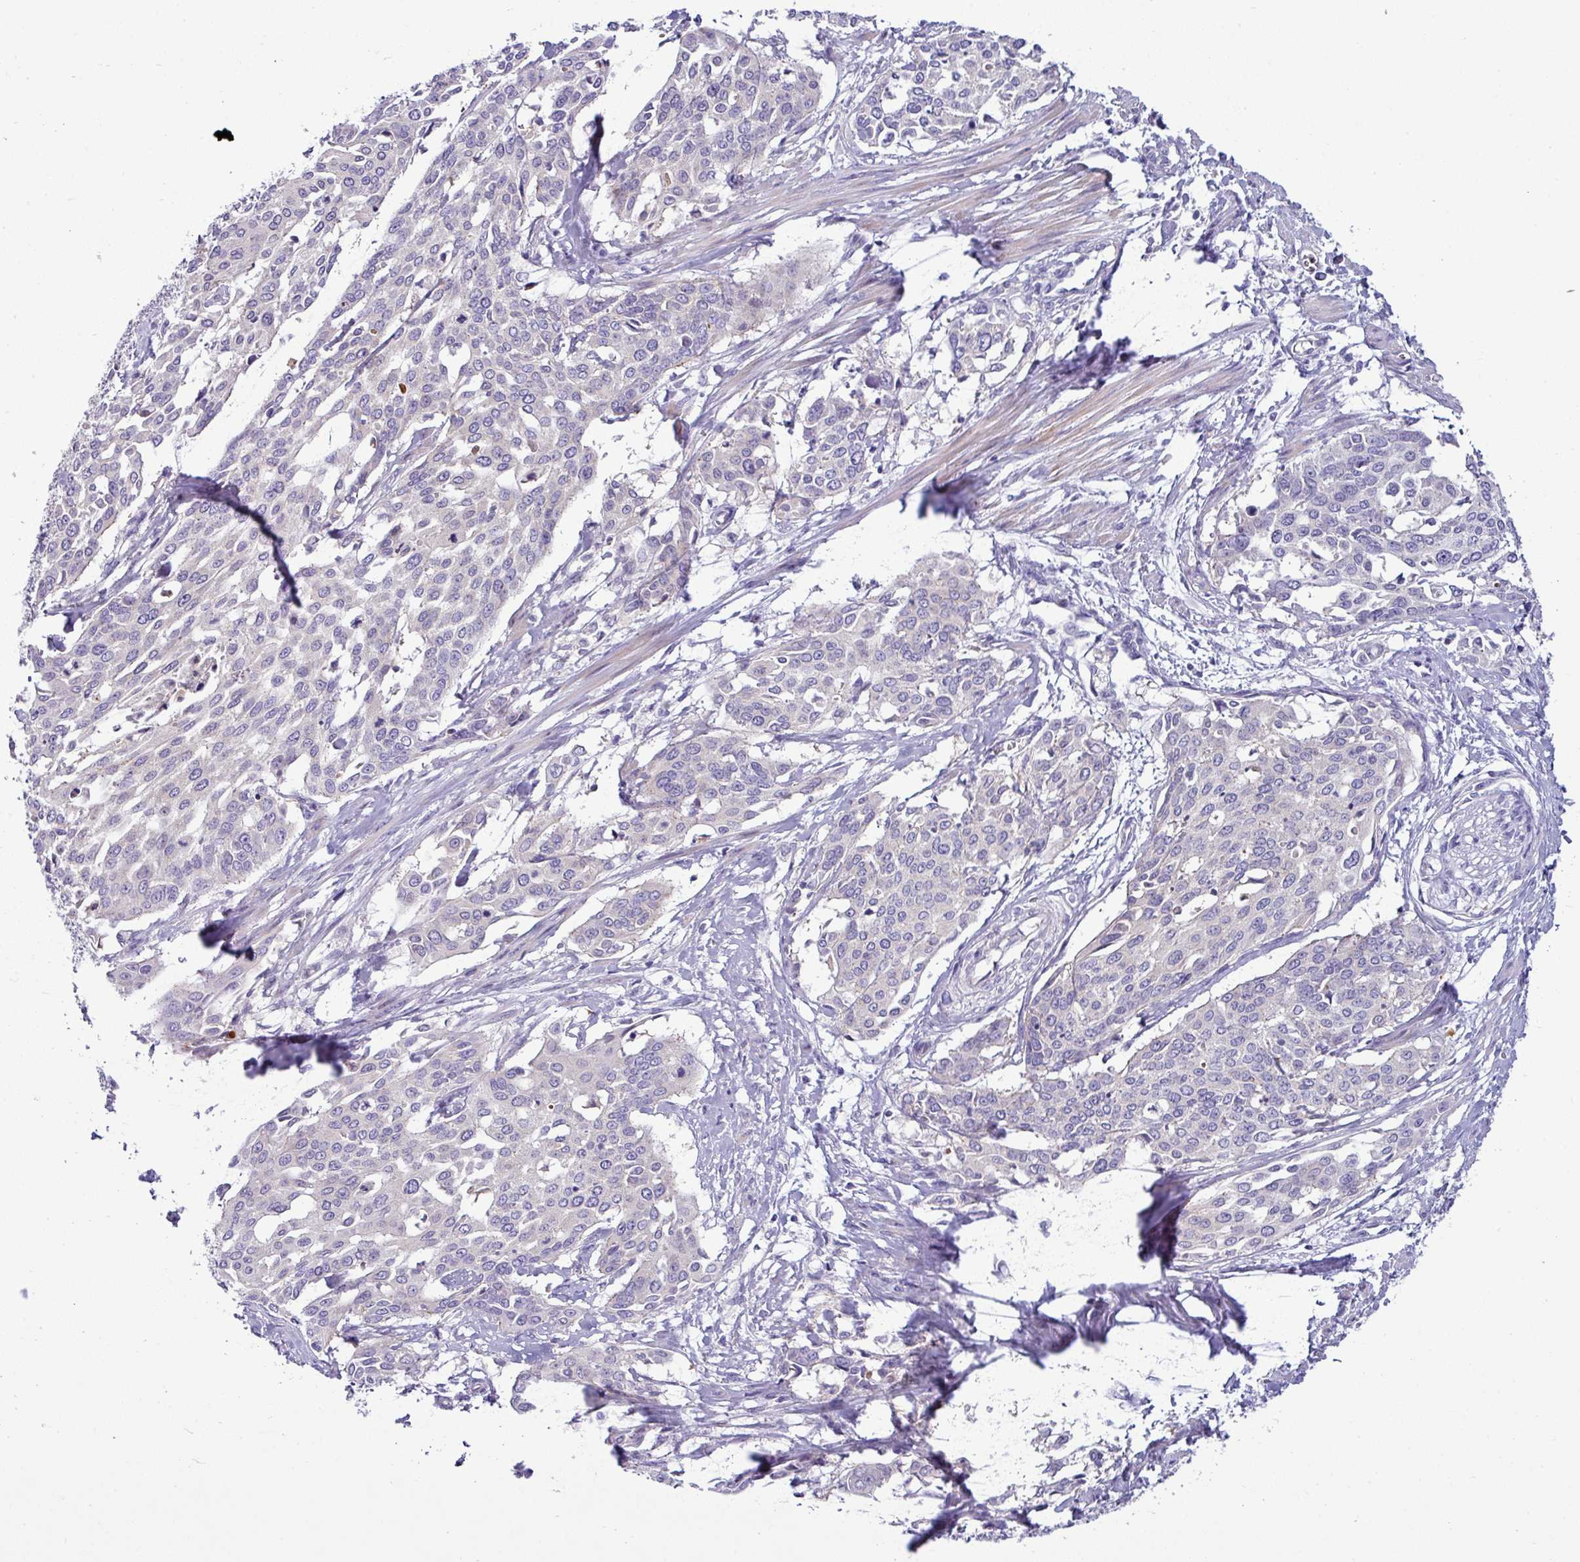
{"staining": {"intensity": "negative", "quantity": "none", "location": "none"}, "tissue": "cervical cancer", "cell_type": "Tumor cells", "image_type": "cancer", "snomed": [{"axis": "morphology", "description": "Squamous cell carcinoma, NOS"}, {"axis": "topography", "description": "Cervix"}], "caption": "Cervical cancer (squamous cell carcinoma) stained for a protein using immunohistochemistry (IHC) exhibits no positivity tumor cells.", "gene": "ACAP3", "patient": {"sex": "female", "age": 44}}